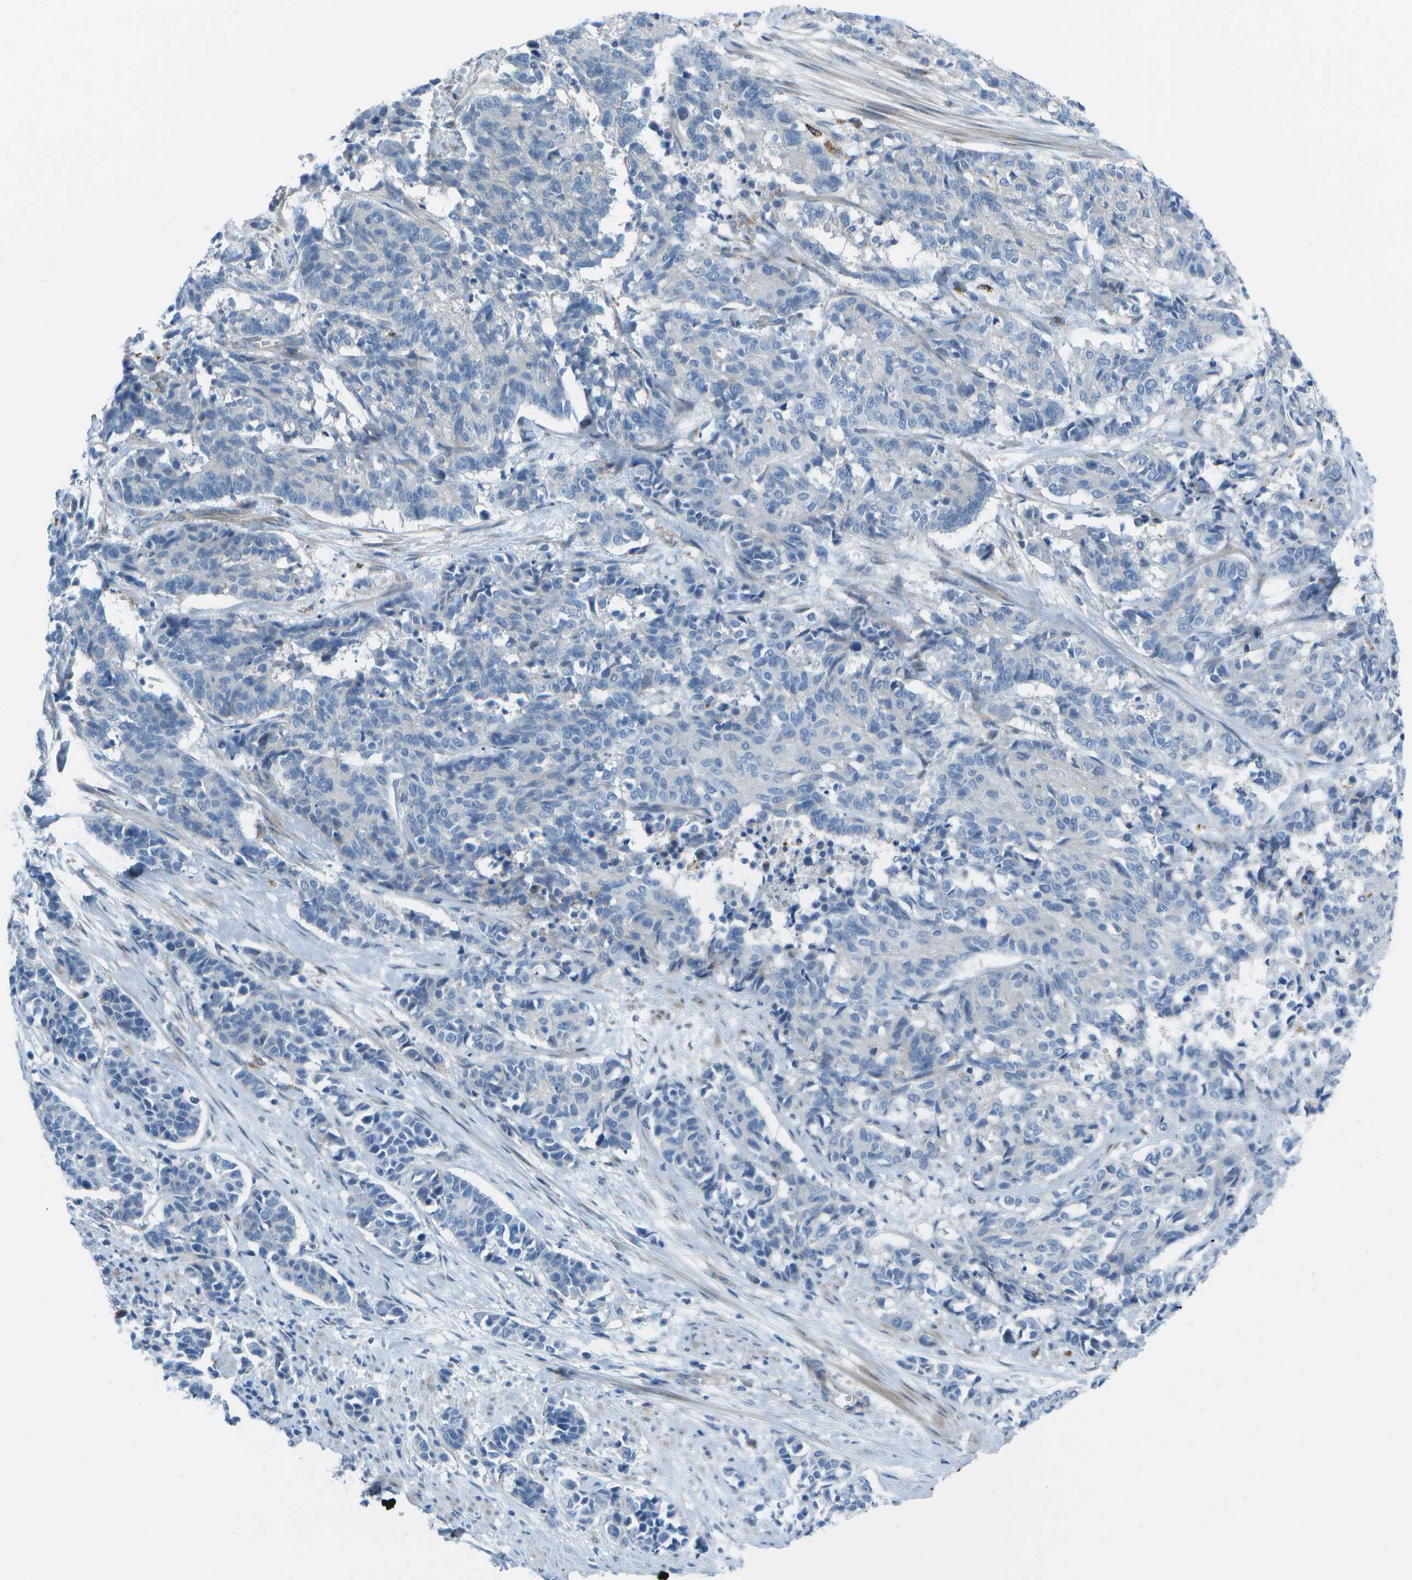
{"staining": {"intensity": "negative", "quantity": "none", "location": "none"}, "tissue": "cervical cancer", "cell_type": "Tumor cells", "image_type": "cancer", "snomed": [{"axis": "morphology", "description": "Squamous cell carcinoma, NOS"}, {"axis": "topography", "description": "Cervix"}], "caption": "There is no significant positivity in tumor cells of cervical cancer (squamous cell carcinoma). (DAB IHC visualized using brightfield microscopy, high magnification).", "gene": "SORBS3", "patient": {"sex": "female", "age": 35}}